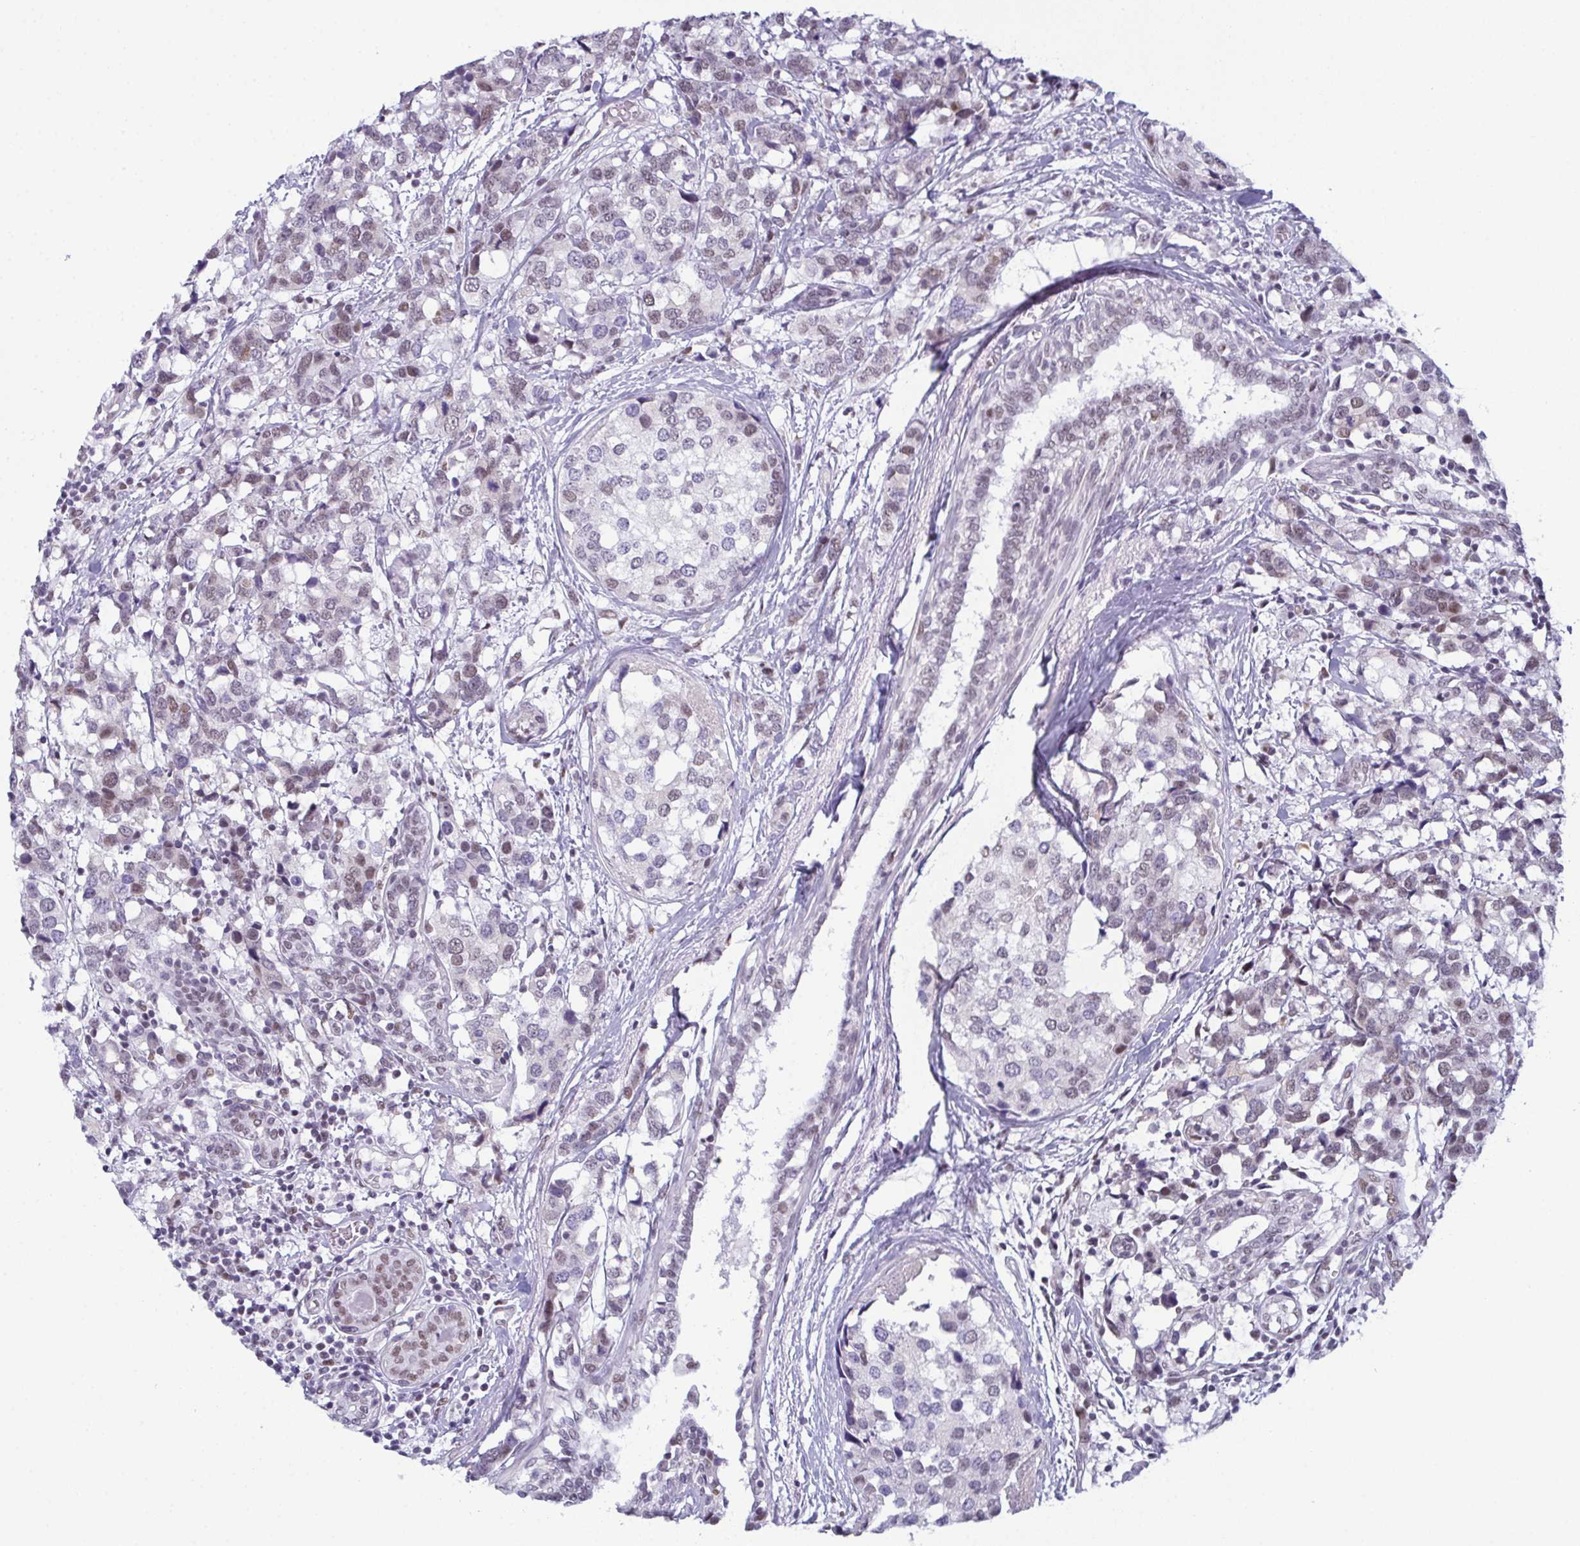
{"staining": {"intensity": "moderate", "quantity": "25%-75%", "location": "nuclear"}, "tissue": "breast cancer", "cell_type": "Tumor cells", "image_type": "cancer", "snomed": [{"axis": "morphology", "description": "Lobular carcinoma"}, {"axis": "topography", "description": "Breast"}], "caption": "Protein analysis of breast cancer tissue shows moderate nuclear positivity in approximately 25%-75% of tumor cells.", "gene": "RBM7", "patient": {"sex": "female", "age": 59}}